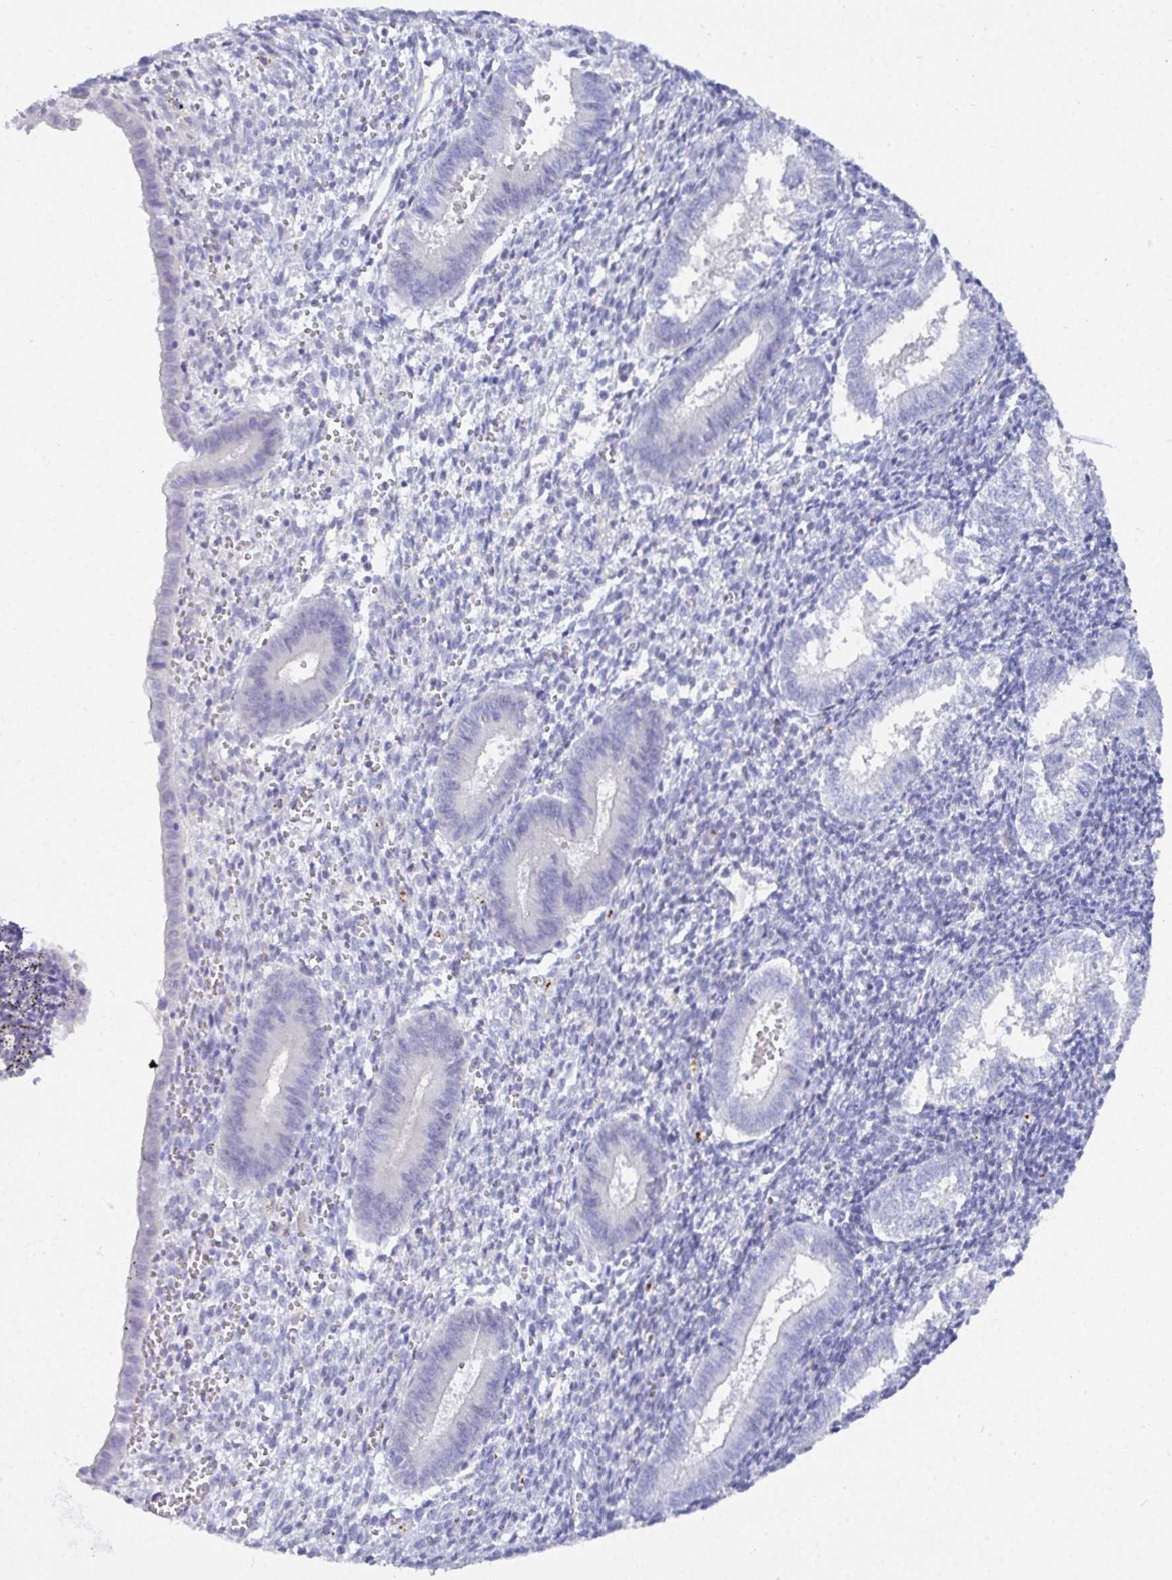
{"staining": {"intensity": "negative", "quantity": "none", "location": "none"}, "tissue": "endometrium", "cell_type": "Cells in endometrial stroma", "image_type": "normal", "snomed": [{"axis": "morphology", "description": "Normal tissue, NOS"}, {"axis": "topography", "description": "Endometrium"}], "caption": "Immunohistochemistry (IHC) image of normal endometrium: human endometrium stained with DAB demonstrates no significant protein expression in cells in endometrial stroma.", "gene": "TMEM241", "patient": {"sex": "female", "age": 25}}